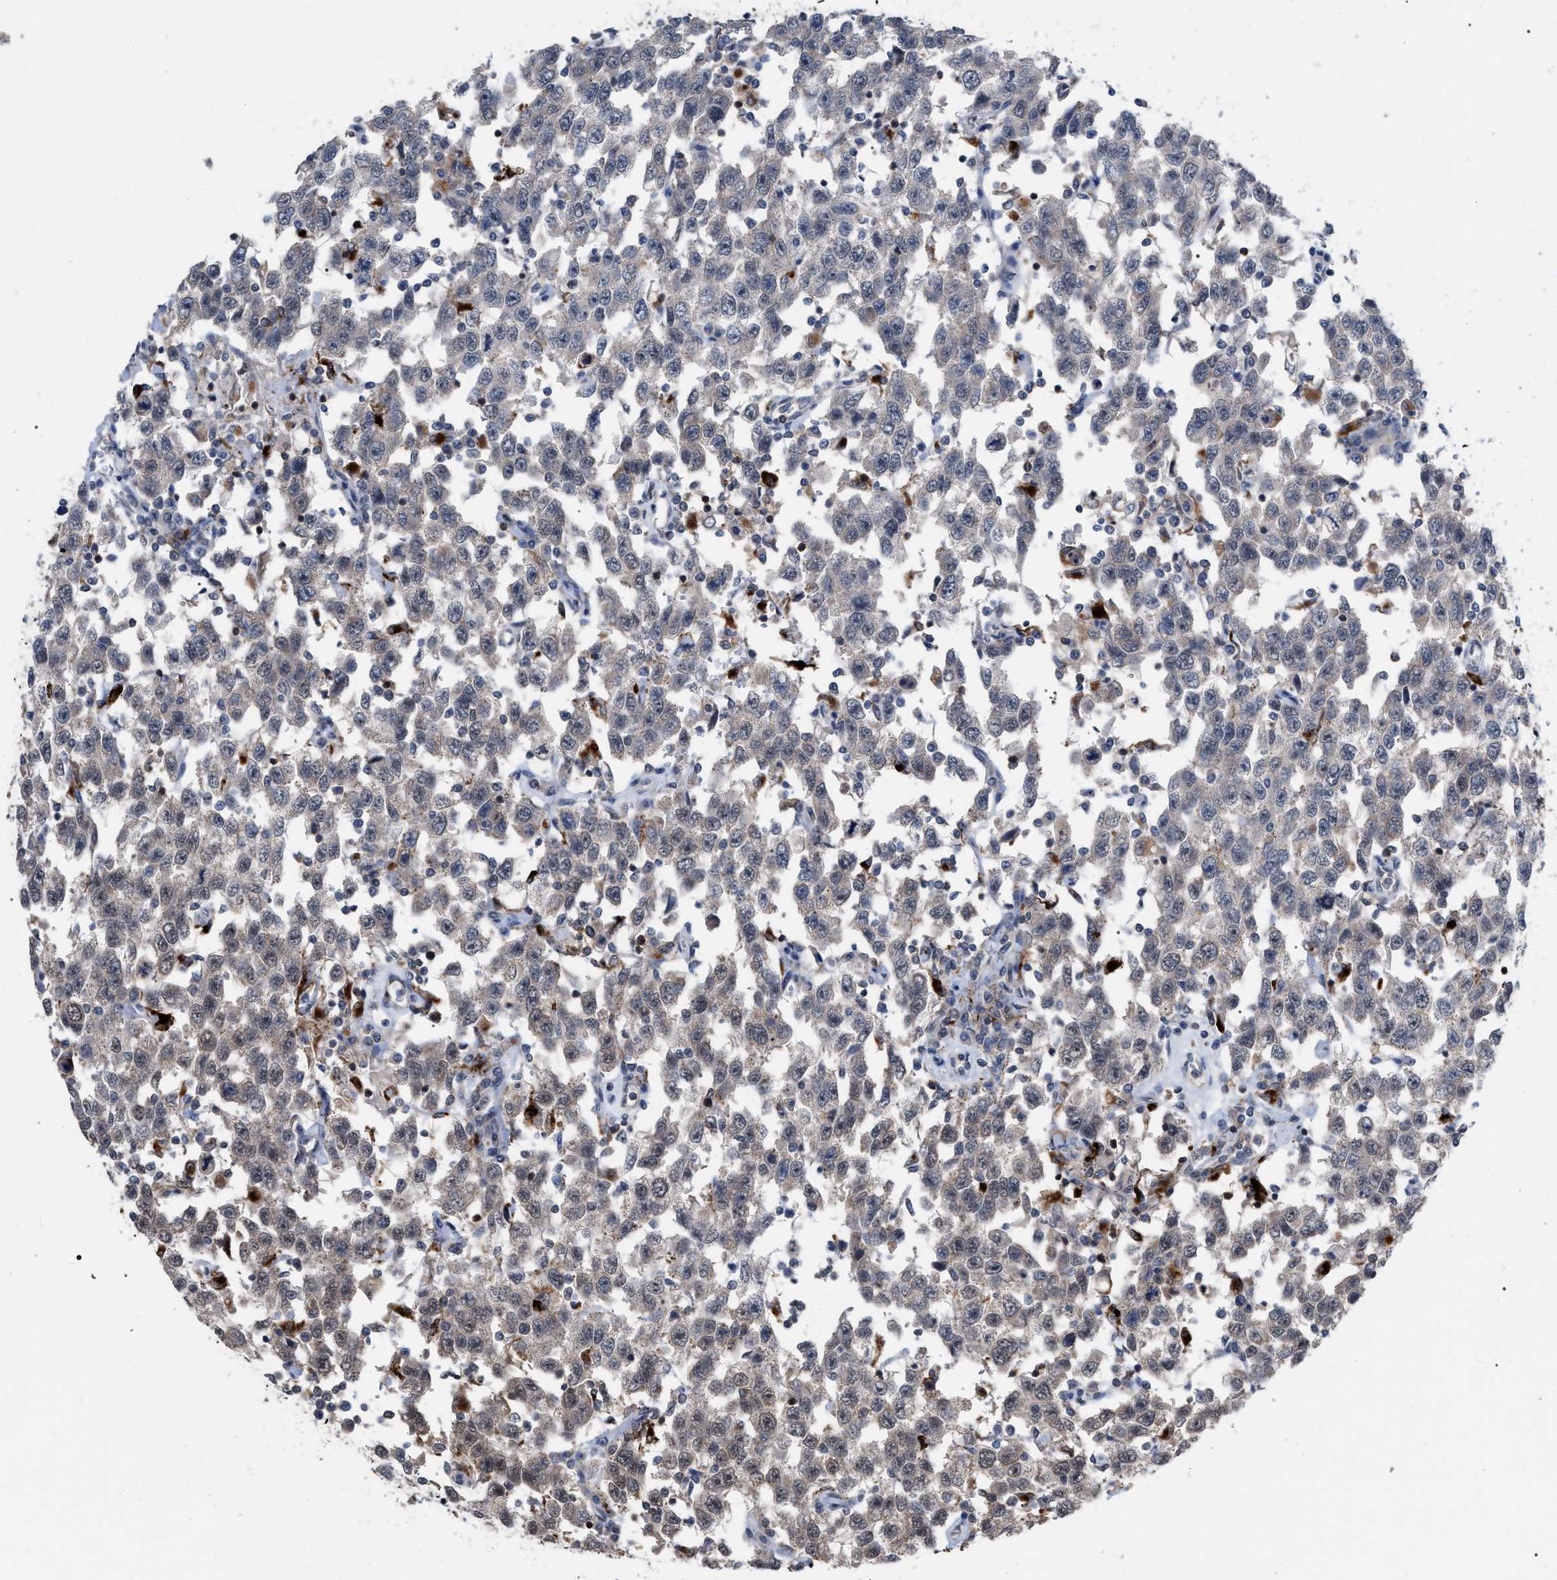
{"staining": {"intensity": "weak", "quantity": "<25%", "location": "nuclear"}, "tissue": "testis cancer", "cell_type": "Tumor cells", "image_type": "cancer", "snomed": [{"axis": "morphology", "description": "Seminoma, NOS"}, {"axis": "topography", "description": "Testis"}], "caption": "The immunohistochemistry histopathology image has no significant positivity in tumor cells of seminoma (testis) tissue. The staining was performed using DAB to visualize the protein expression in brown, while the nuclei were stained in blue with hematoxylin (Magnification: 20x).", "gene": "UPF1", "patient": {"sex": "male", "age": 41}}